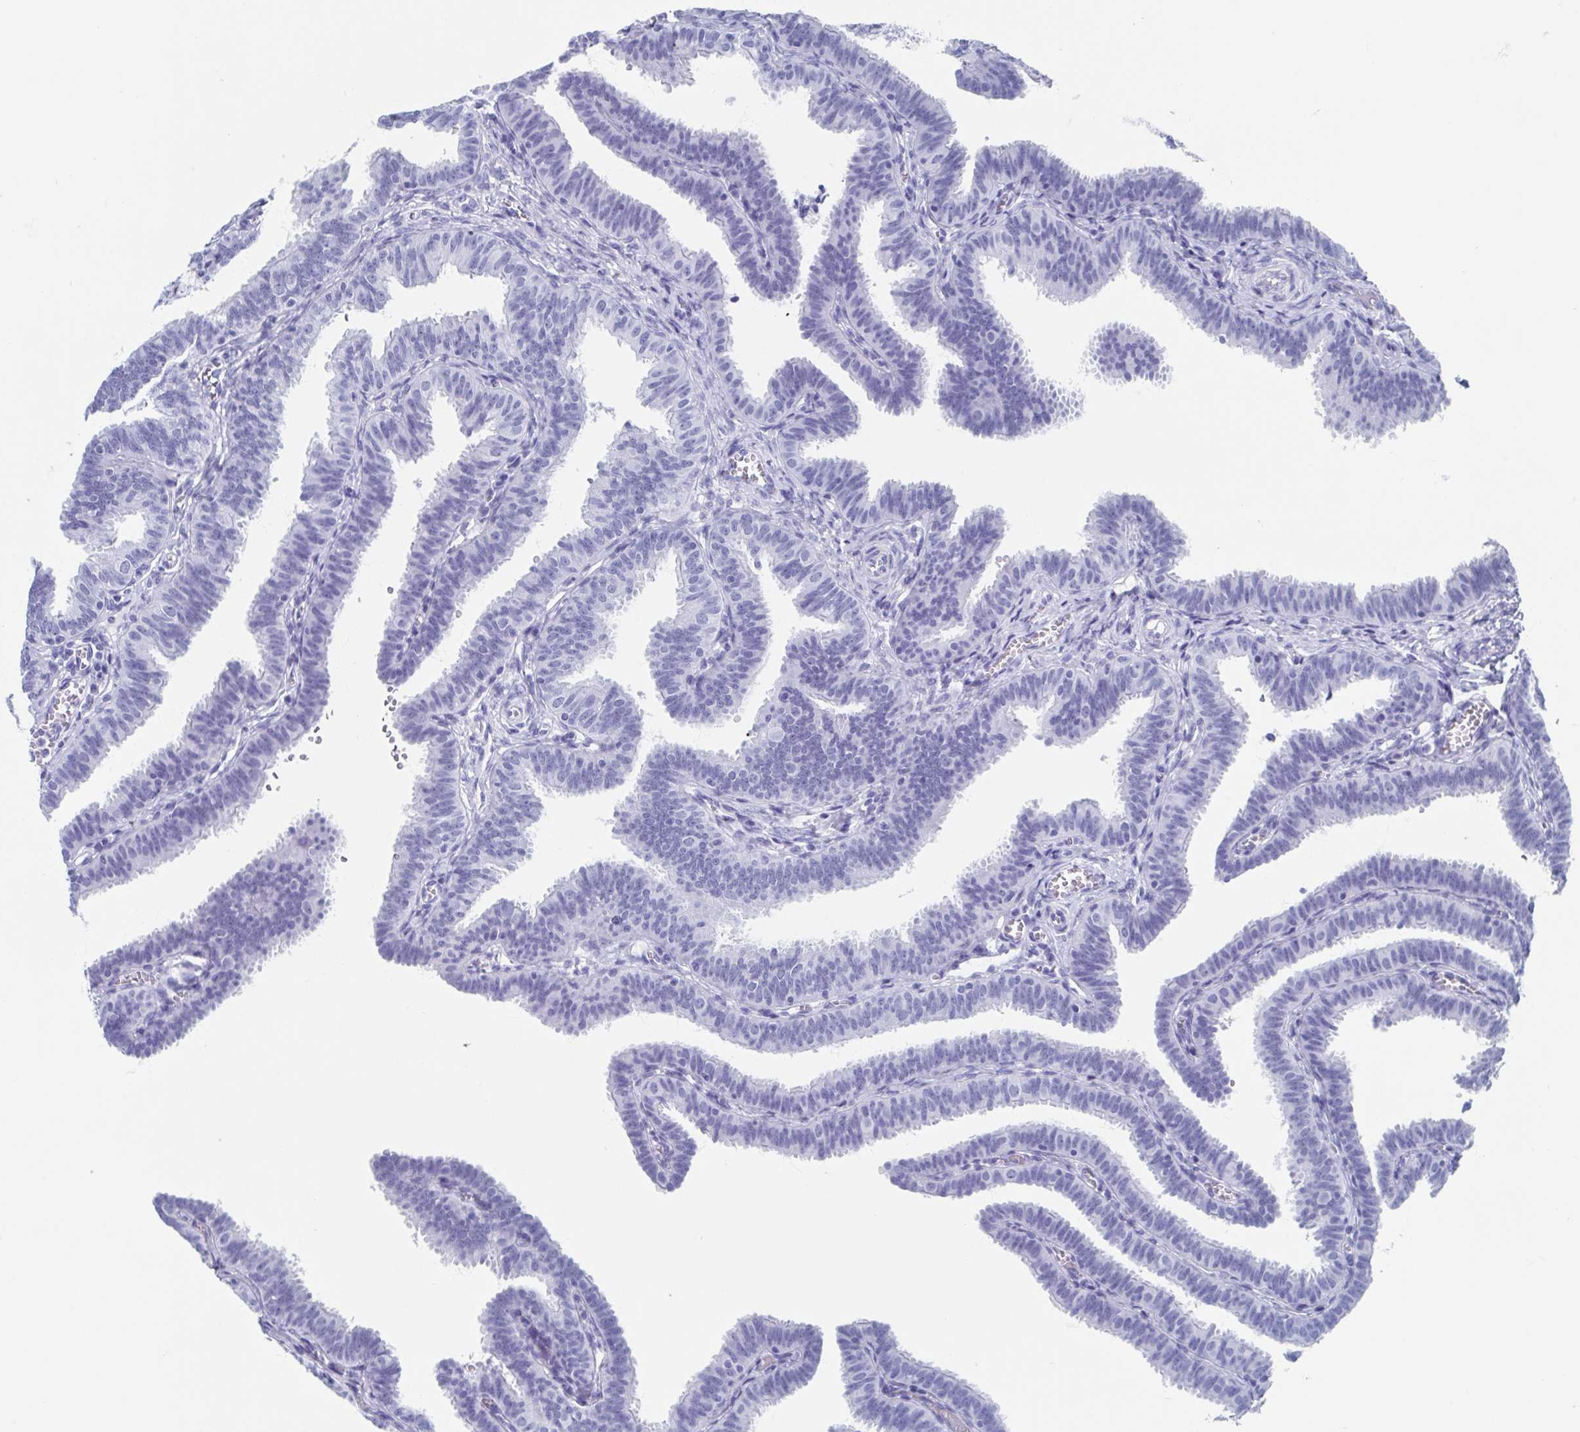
{"staining": {"intensity": "negative", "quantity": "none", "location": "none"}, "tissue": "fallopian tube", "cell_type": "Glandular cells", "image_type": "normal", "snomed": [{"axis": "morphology", "description": "Normal tissue, NOS"}, {"axis": "topography", "description": "Fallopian tube"}], "caption": "Glandular cells are negative for protein expression in unremarkable human fallopian tube. The staining is performed using DAB (3,3'-diaminobenzidine) brown chromogen with nuclei counter-stained in using hematoxylin.", "gene": "HDGFL1", "patient": {"sex": "female", "age": 25}}